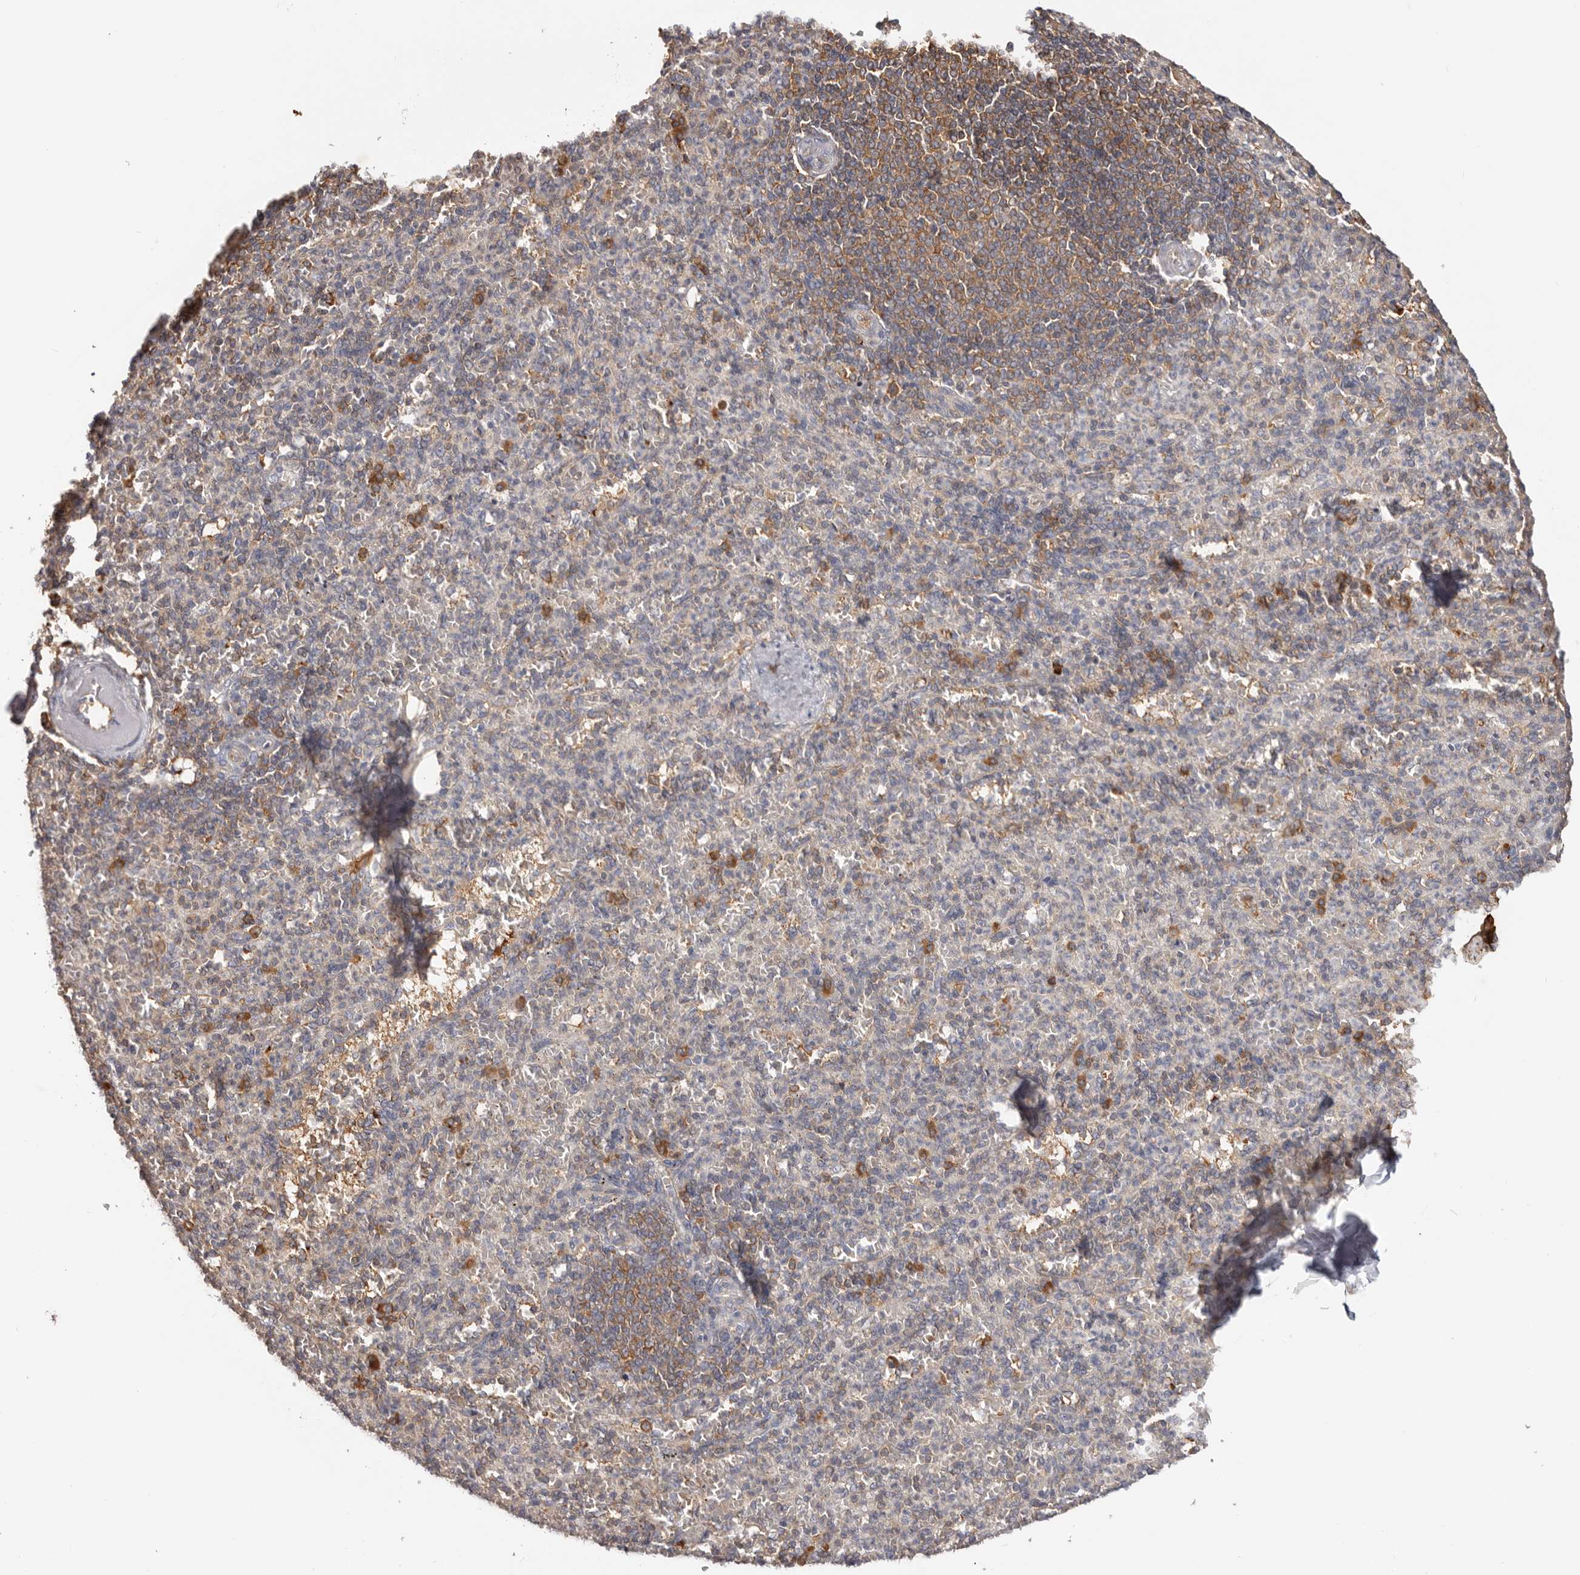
{"staining": {"intensity": "moderate", "quantity": "<25%", "location": "cytoplasmic/membranous"}, "tissue": "spleen", "cell_type": "Cells in red pulp", "image_type": "normal", "snomed": [{"axis": "morphology", "description": "Normal tissue, NOS"}, {"axis": "topography", "description": "Spleen"}], "caption": "Cells in red pulp demonstrate low levels of moderate cytoplasmic/membranous staining in approximately <25% of cells in benign human spleen. (DAB IHC, brown staining for protein, blue staining for nuclei).", "gene": "EPRS1", "patient": {"sex": "female", "age": 74}}